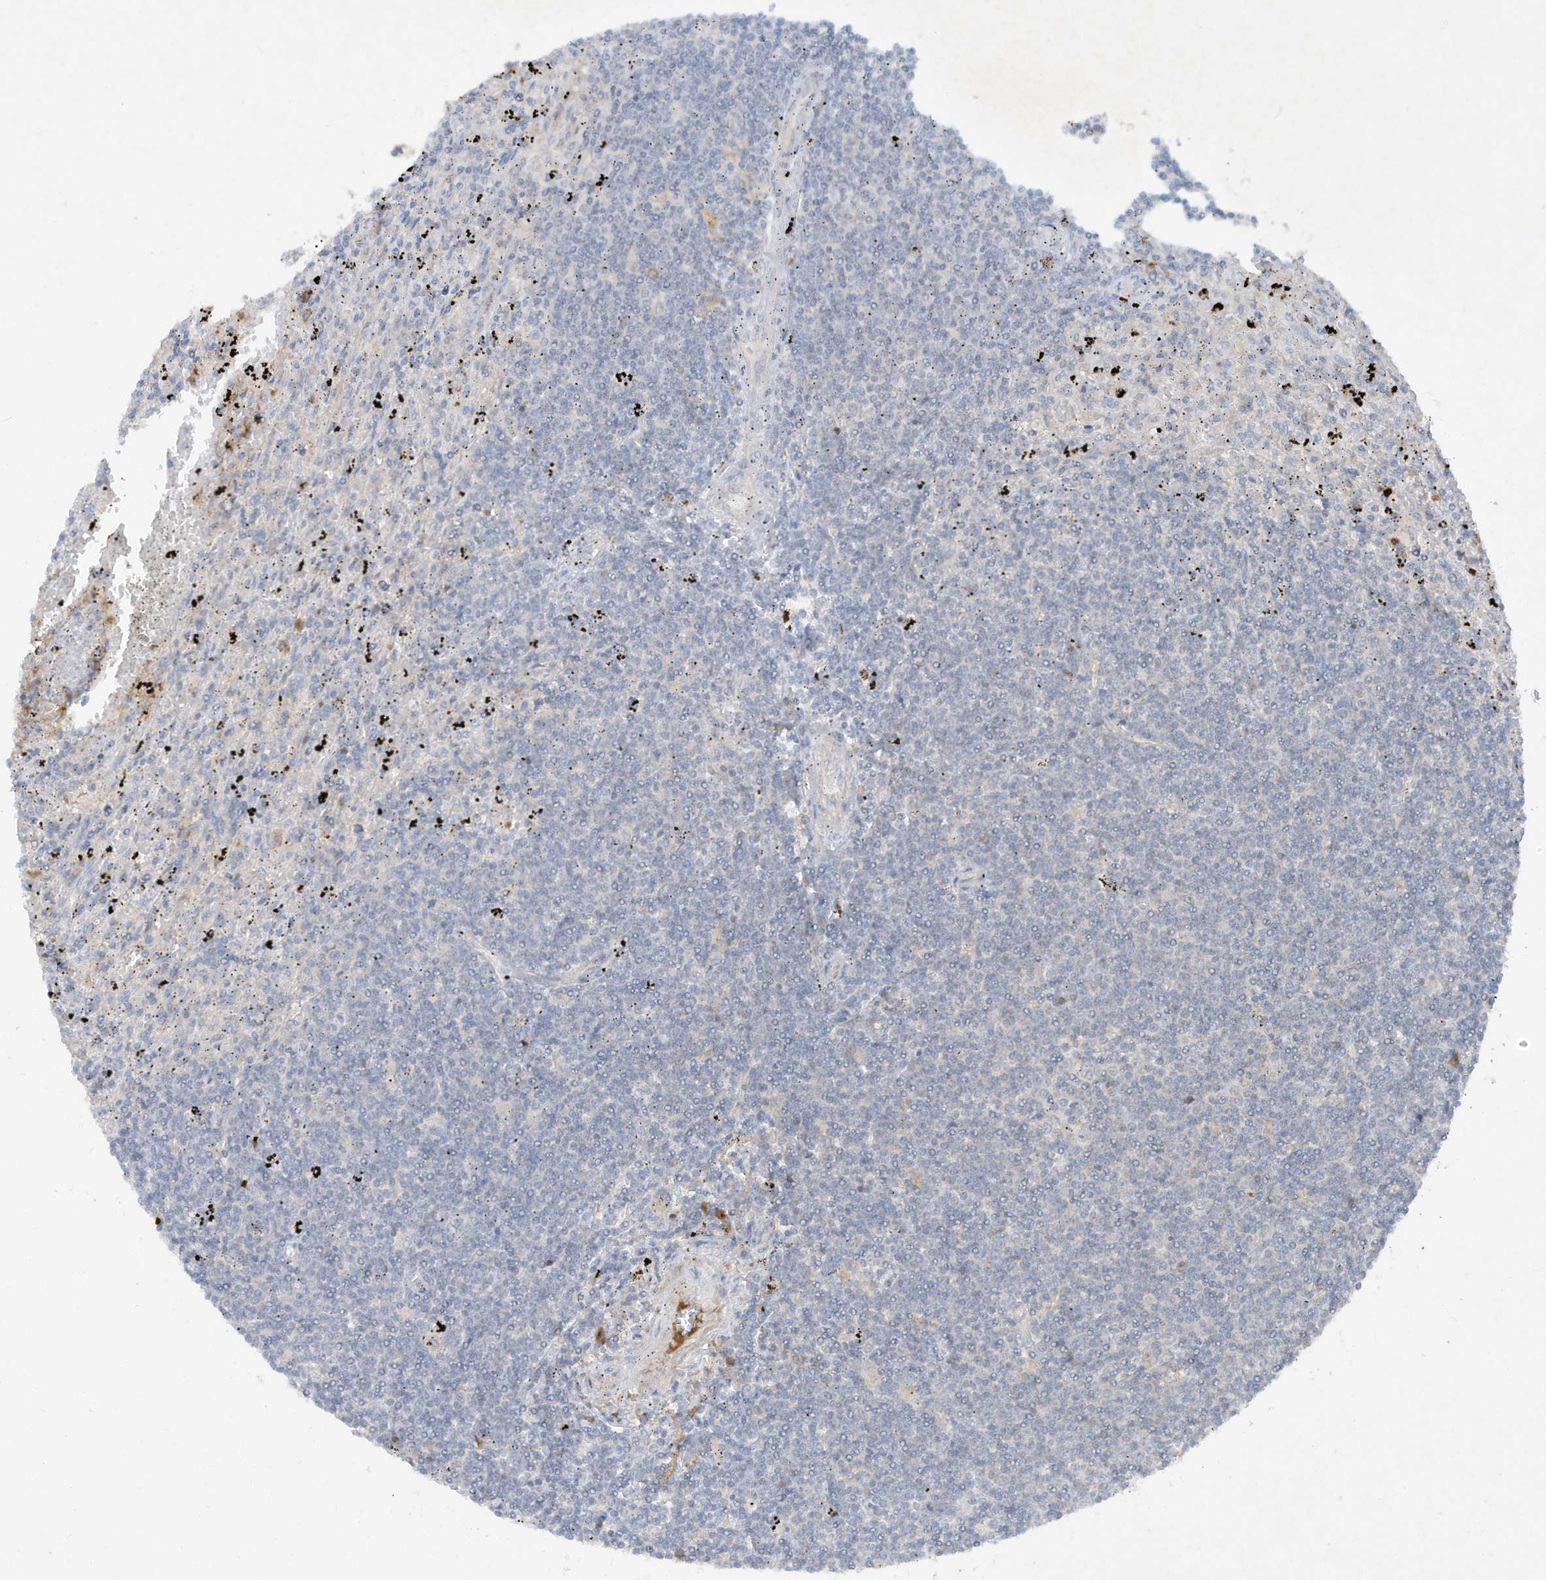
{"staining": {"intensity": "negative", "quantity": "none", "location": "none"}, "tissue": "lymphoma", "cell_type": "Tumor cells", "image_type": "cancer", "snomed": [{"axis": "morphology", "description": "Malignant lymphoma, non-Hodgkin's type, Low grade"}, {"axis": "topography", "description": "Spleen"}], "caption": "Immunohistochemistry image of neoplastic tissue: low-grade malignant lymphoma, non-Hodgkin's type stained with DAB exhibits no significant protein staining in tumor cells. The staining is performed using DAB brown chromogen with nuclei counter-stained in using hematoxylin.", "gene": "FETUB", "patient": {"sex": "male", "age": 76}}